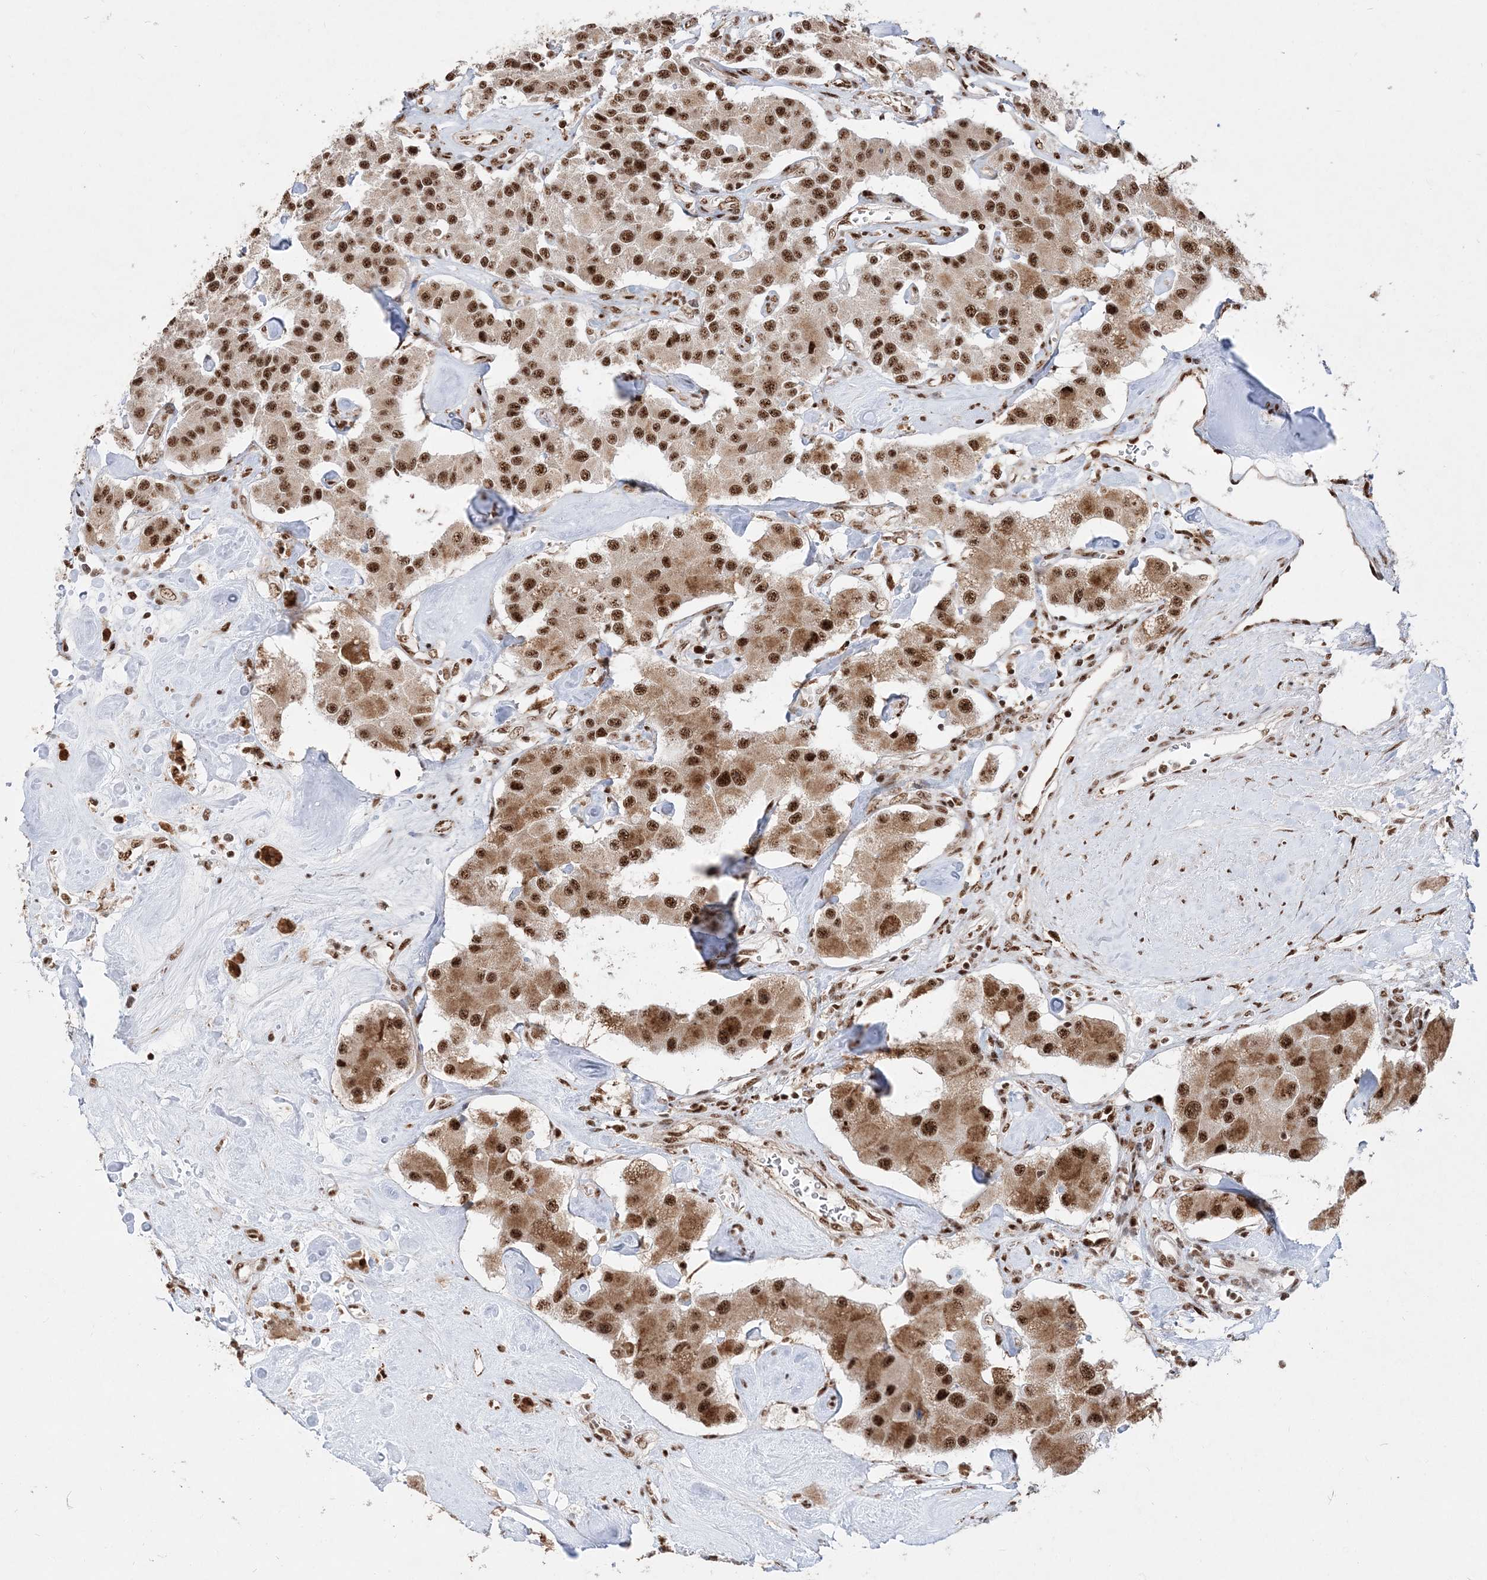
{"staining": {"intensity": "strong", "quantity": ">75%", "location": "nuclear"}, "tissue": "carcinoid", "cell_type": "Tumor cells", "image_type": "cancer", "snomed": [{"axis": "morphology", "description": "Carcinoid, malignant, NOS"}, {"axis": "topography", "description": "Pancreas"}], "caption": "High-magnification brightfield microscopy of malignant carcinoid stained with DAB (3,3'-diaminobenzidine) (brown) and counterstained with hematoxylin (blue). tumor cells exhibit strong nuclear expression is appreciated in approximately>75% of cells.", "gene": "RBM17", "patient": {"sex": "male", "age": 41}}